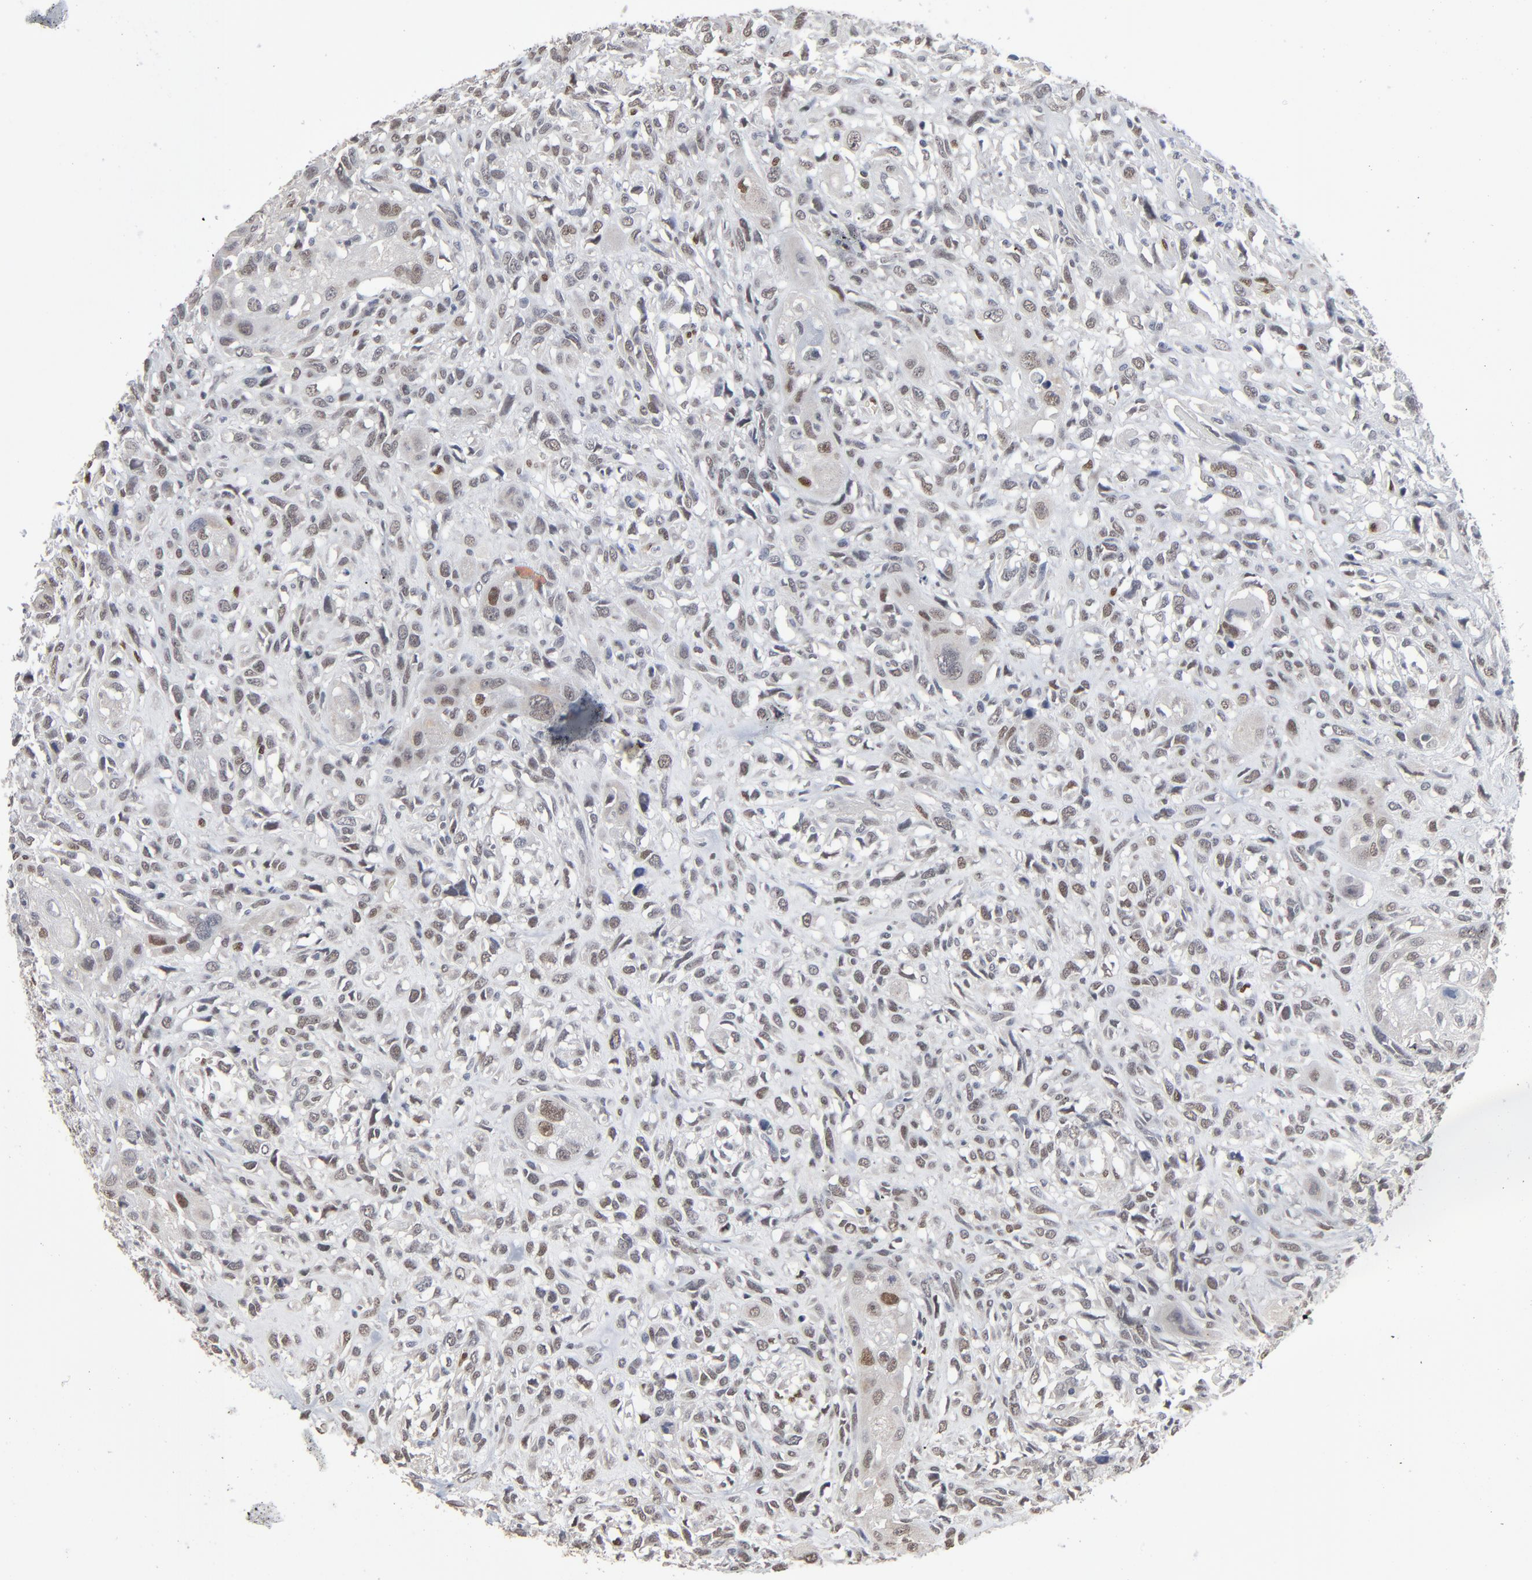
{"staining": {"intensity": "weak", "quantity": "25%-75%", "location": "nuclear"}, "tissue": "head and neck cancer", "cell_type": "Tumor cells", "image_type": "cancer", "snomed": [{"axis": "morphology", "description": "Neoplasm, malignant, NOS"}, {"axis": "topography", "description": "Salivary gland"}, {"axis": "topography", "description": "Head-Neck"}], "caption": "IHC image of neoplastic tissue: human head and neck malignant neoplasm stained using IHC shows low levels of weak protein expression localized specifically in the nuclear of tumor cells, appearing as a nuclear brown color.", "gene": "ATF7", "patient": {"sex": "male", "age": 43}}